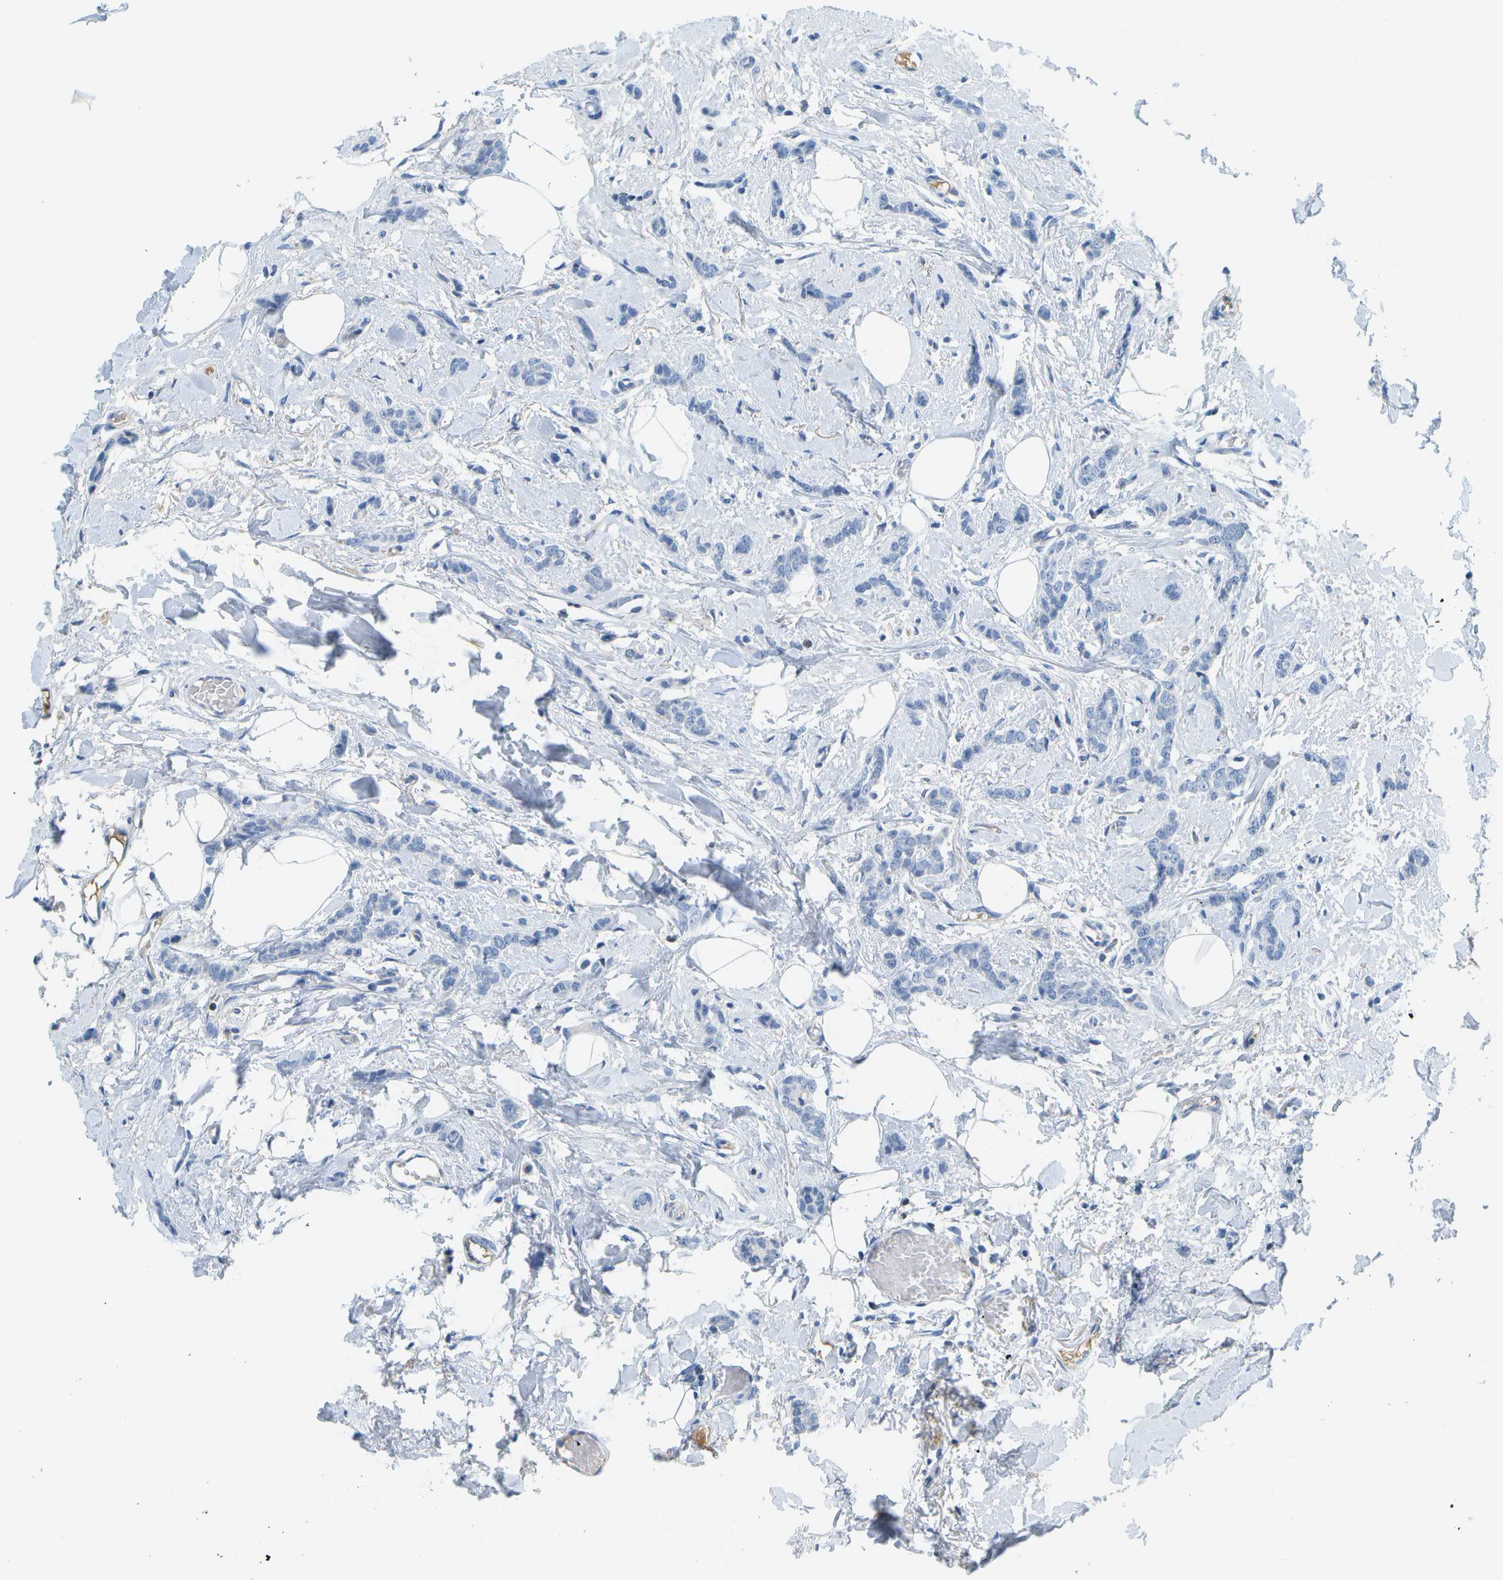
{"staining": {"intensity": "negative", "quantity": "none", "location": "none"}, "tissue": "breast cancer", "cell_type": "Tumor cells", "image_type": "cancer", "snomed": [{"axis": "morphology", "description": "Lobular carcinoma"}, {"axis": "topography", "description": "Skin"}, {"axis": "topography", "description": "Breast"}], "caption": "Protein analysis of lobular carcinoma (breast) reveals no significant staining in tumor cells.", "gene": "SERPINA1", "patient": {"sex": "female", "age": 46}}